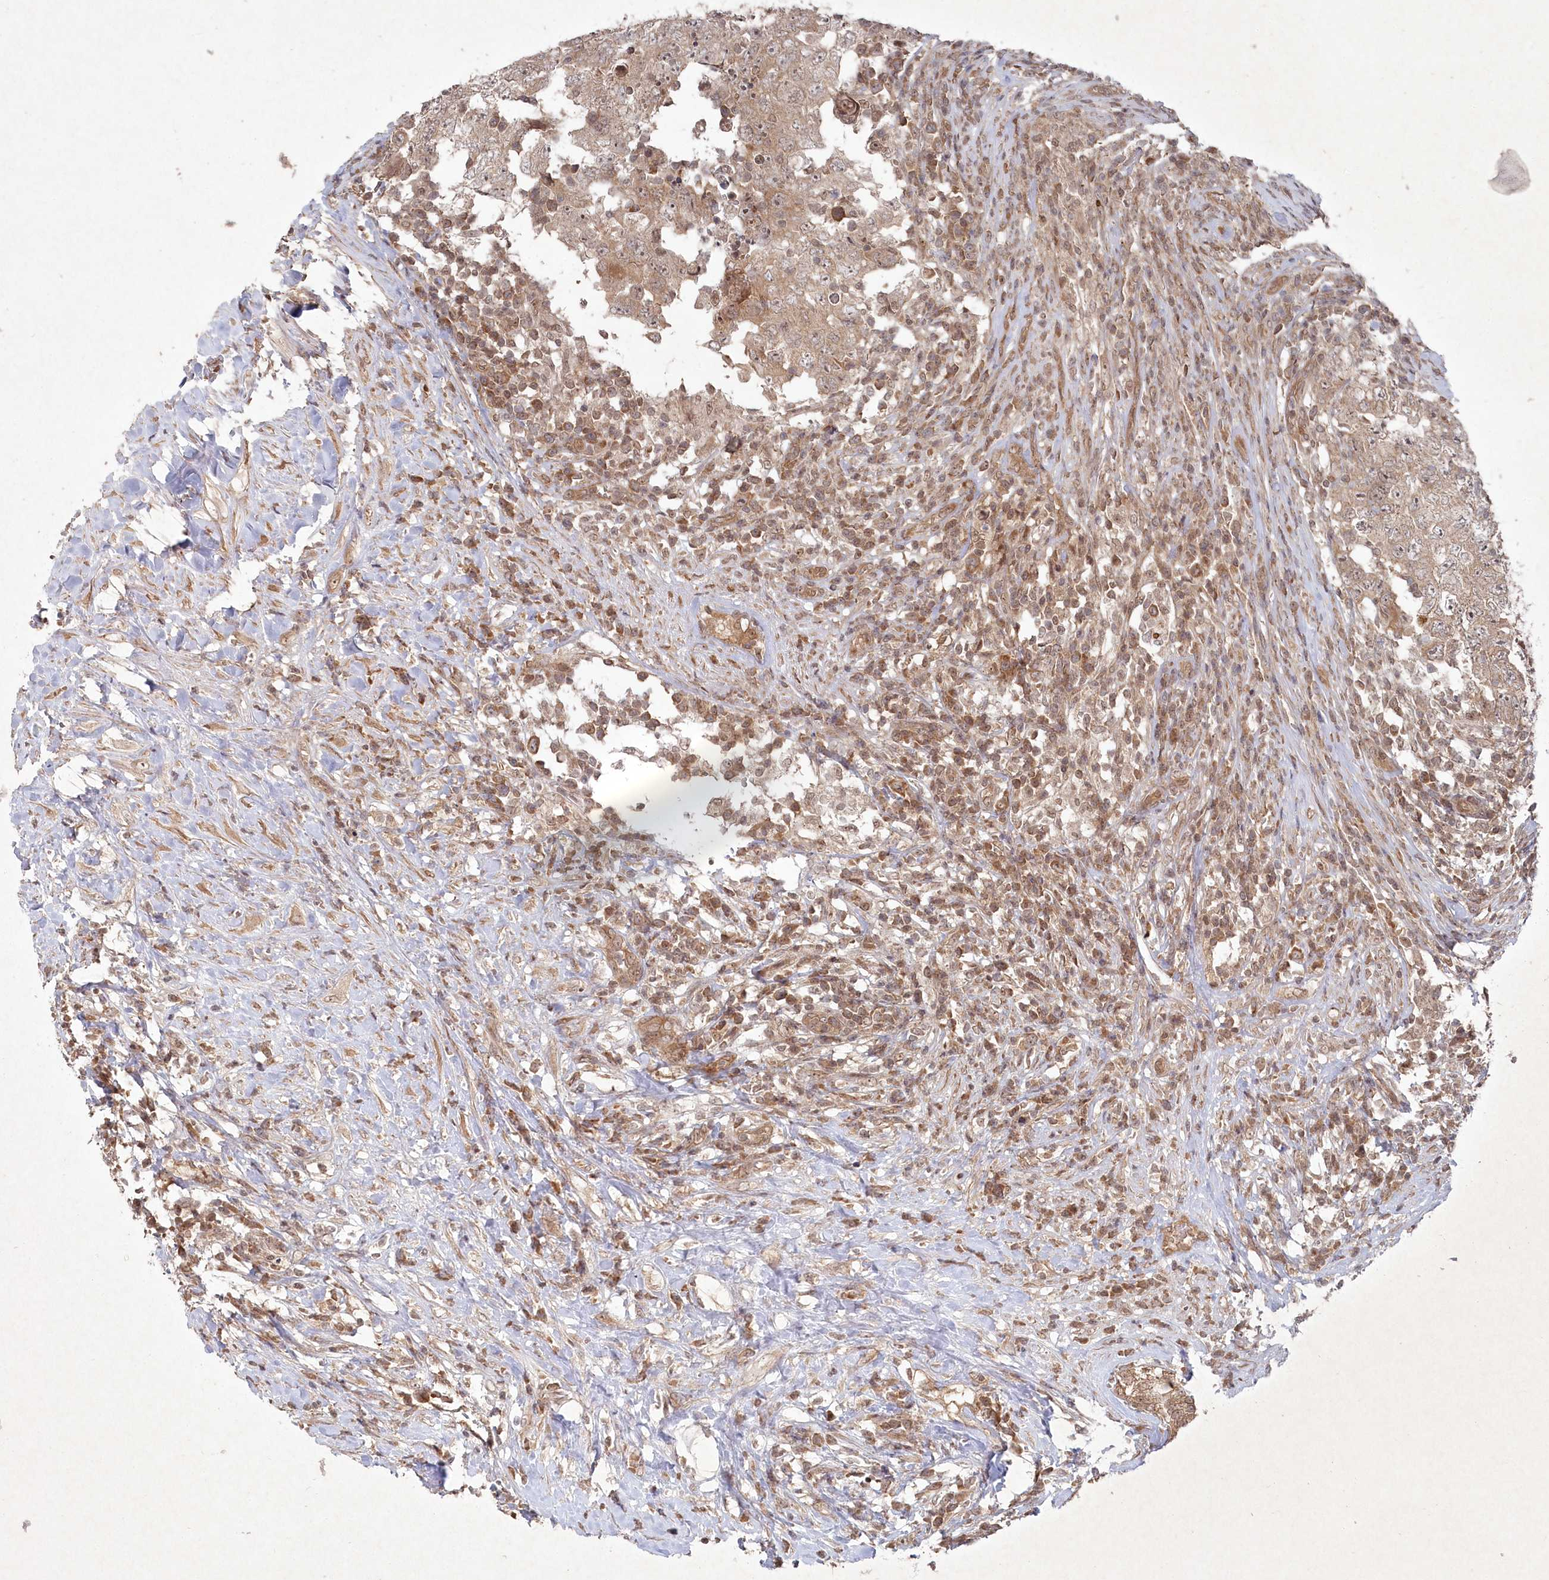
{"staining": {"intensity": "weak", "quantity": ">75%", "location": "cytoplasmic/membranous"}, "tissue": "testis cancer", "cell_type": "Tumor cells", "image_type": "cancer", "snomed": [{"axis": "morphology", "description": "Carcinoma, Embryonal, NOS"}, {"axis": "topography", "description": "Testis"}], "caption": "This is a micrograph of IHC staining of embryonal carcinoma (testis), which shows weak positivity in the cytoplasmic/membranous of tumor cells.", "gene": "FBXL17", "patient": {"sex": "male", "age": 26}}